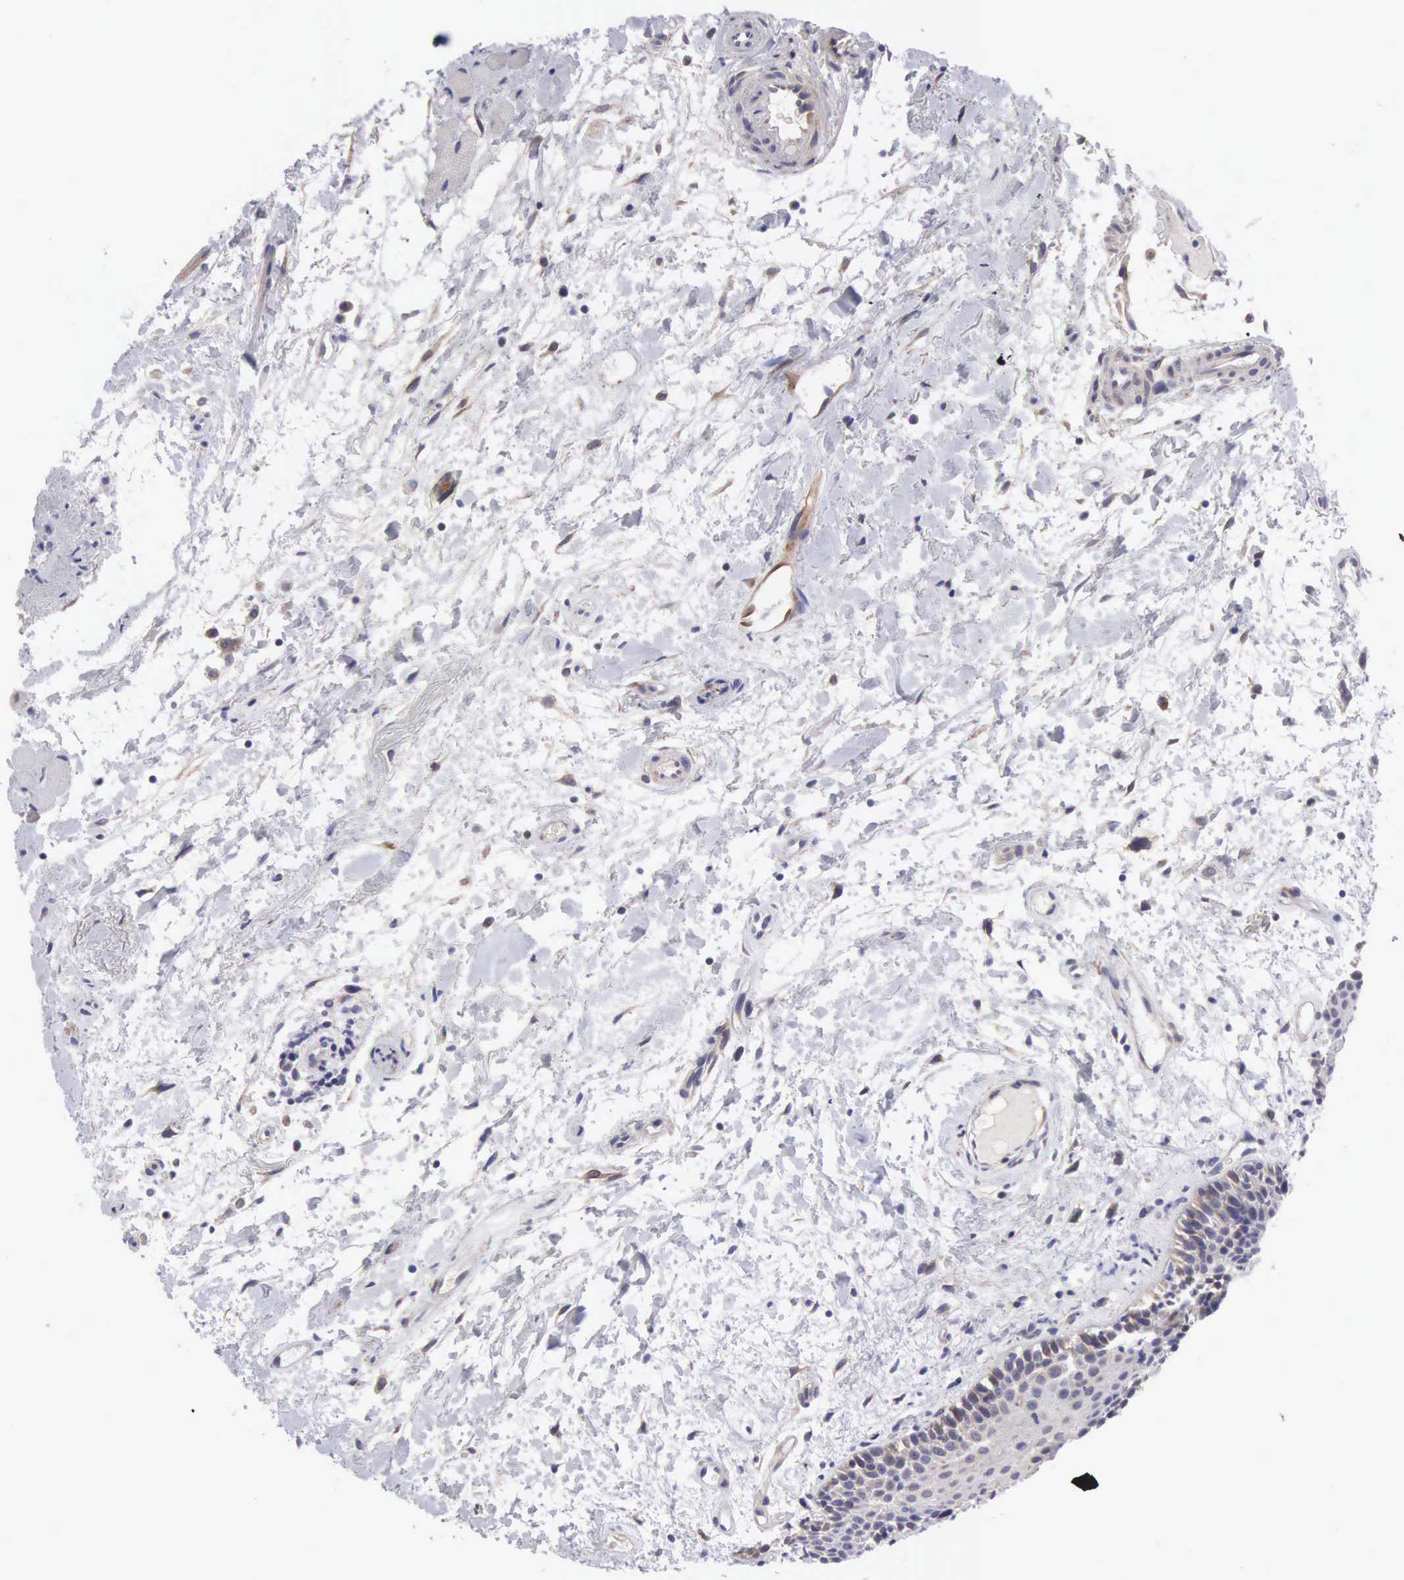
{"staining": {"intensity": "weak", "quantity": "<25%", "location": "cytoplasmic/membranous"}, "tissue": "oral mucosa", "cell_type": "Squamous epithelial cells", "image_type": "normal", "snomed": [{"axis": "morphology", "description": "Normal tissue, NOS"}, {"axis": "topography", "description": "Oral tissue"}], "caption": "Immunohistochemistry of benign human oral mucosa demonstrates no staining in squamous epithelial cells.", "gene": "SLITRK4", "patient": {"sex": "female", "age": 79}}